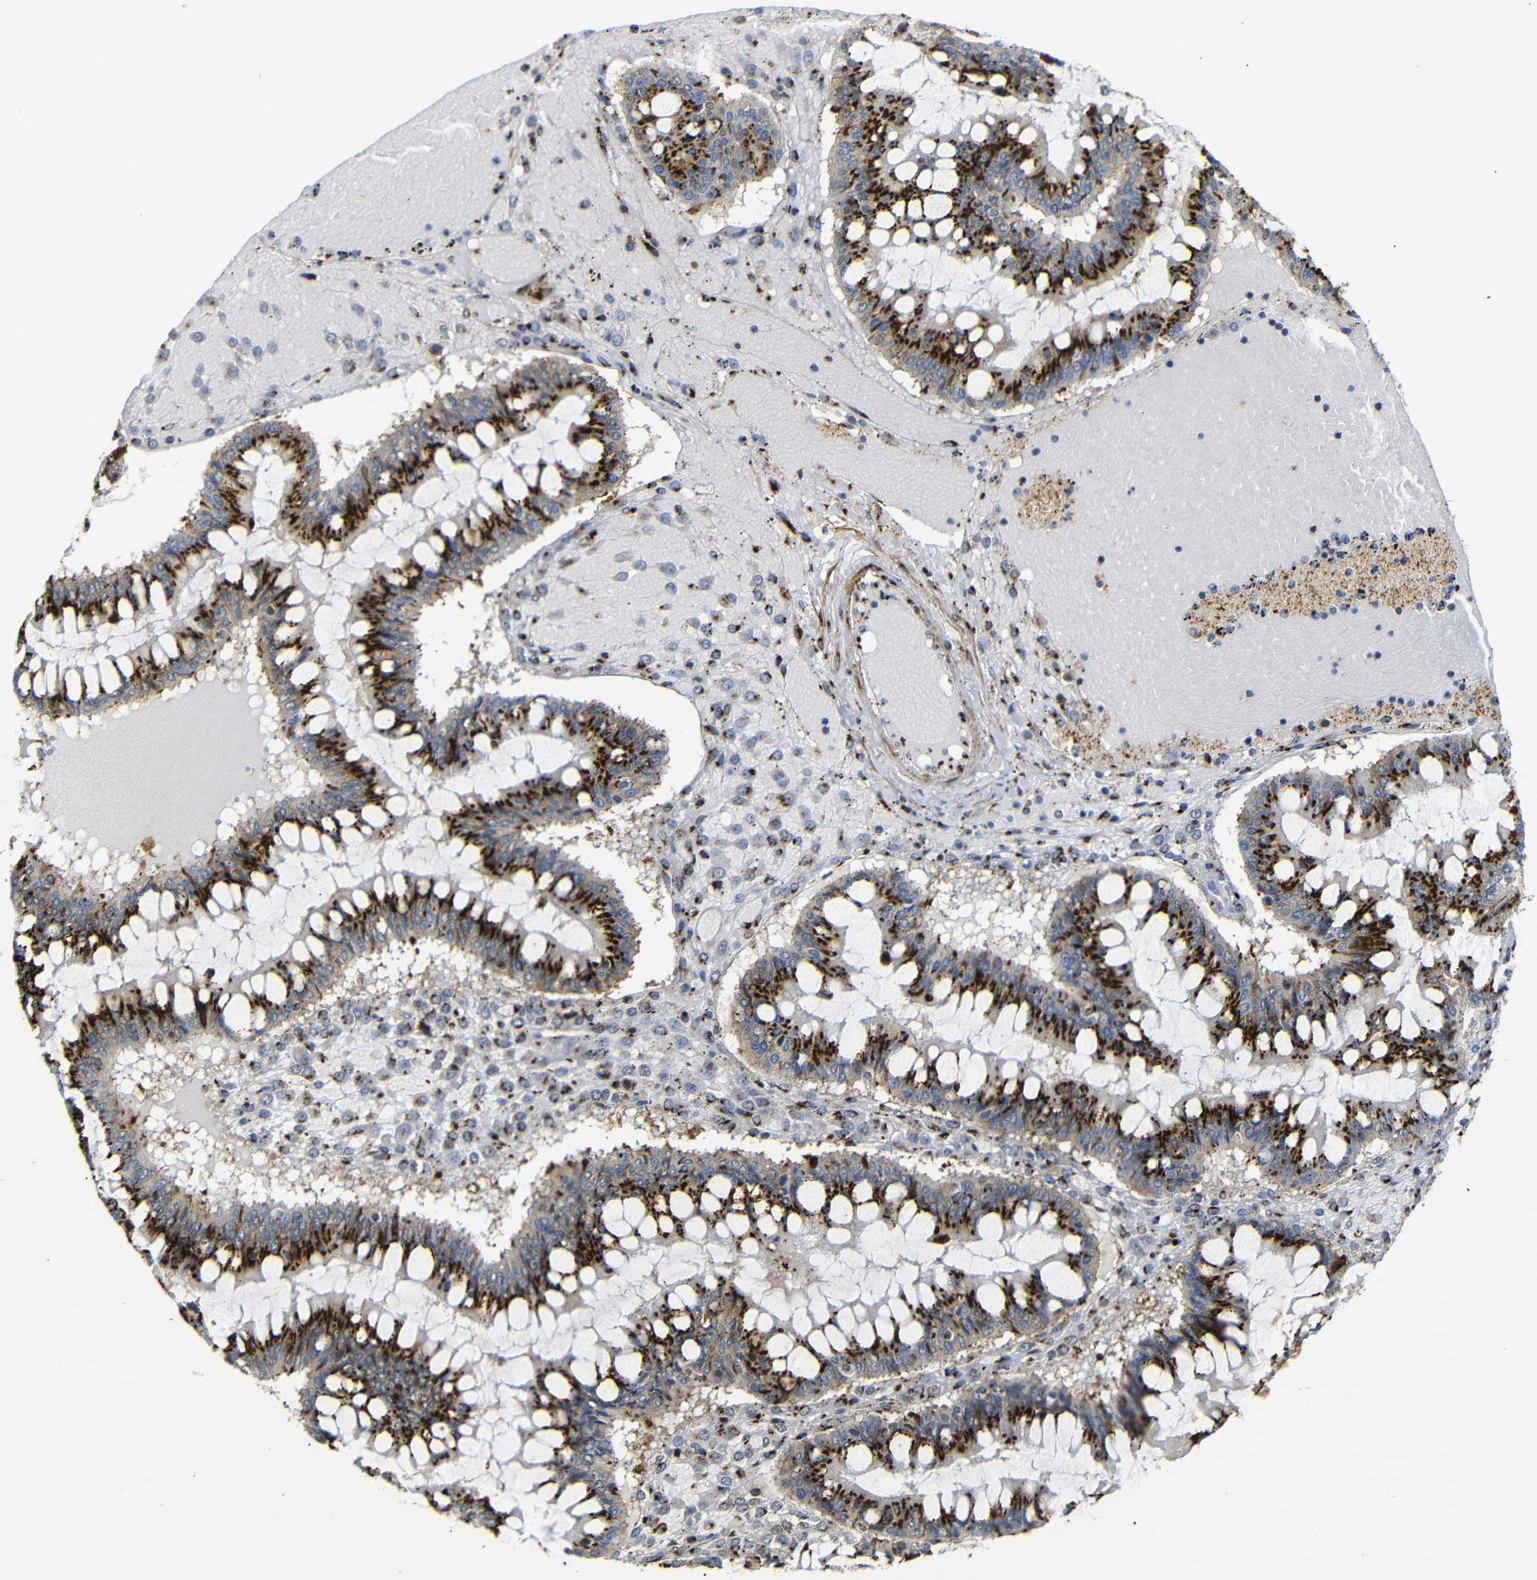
{"staining": {"intensity": "strong", "quantity": ">75%", "location": "cytoplasmic/membranous"}, "tissue": "ovarian cancer", "cell_type": "Tumor cells", "image_type": "cancer", "snomed": [{"axis": "morphology", "description": "Cystadenocarcinoma, mucinous, NOS"}, {"axis": "topography", "description": "Ovary"}], "caption": "Protein expression analysis of human ovarian cancer (mucinous cystadenocarcinoma) reveals strong cytoplasmic/membranous positivity in approximately >75% of tumor cells.", "gene": "TGOLN2", "patient": {"sex": "female", "age": 73}}